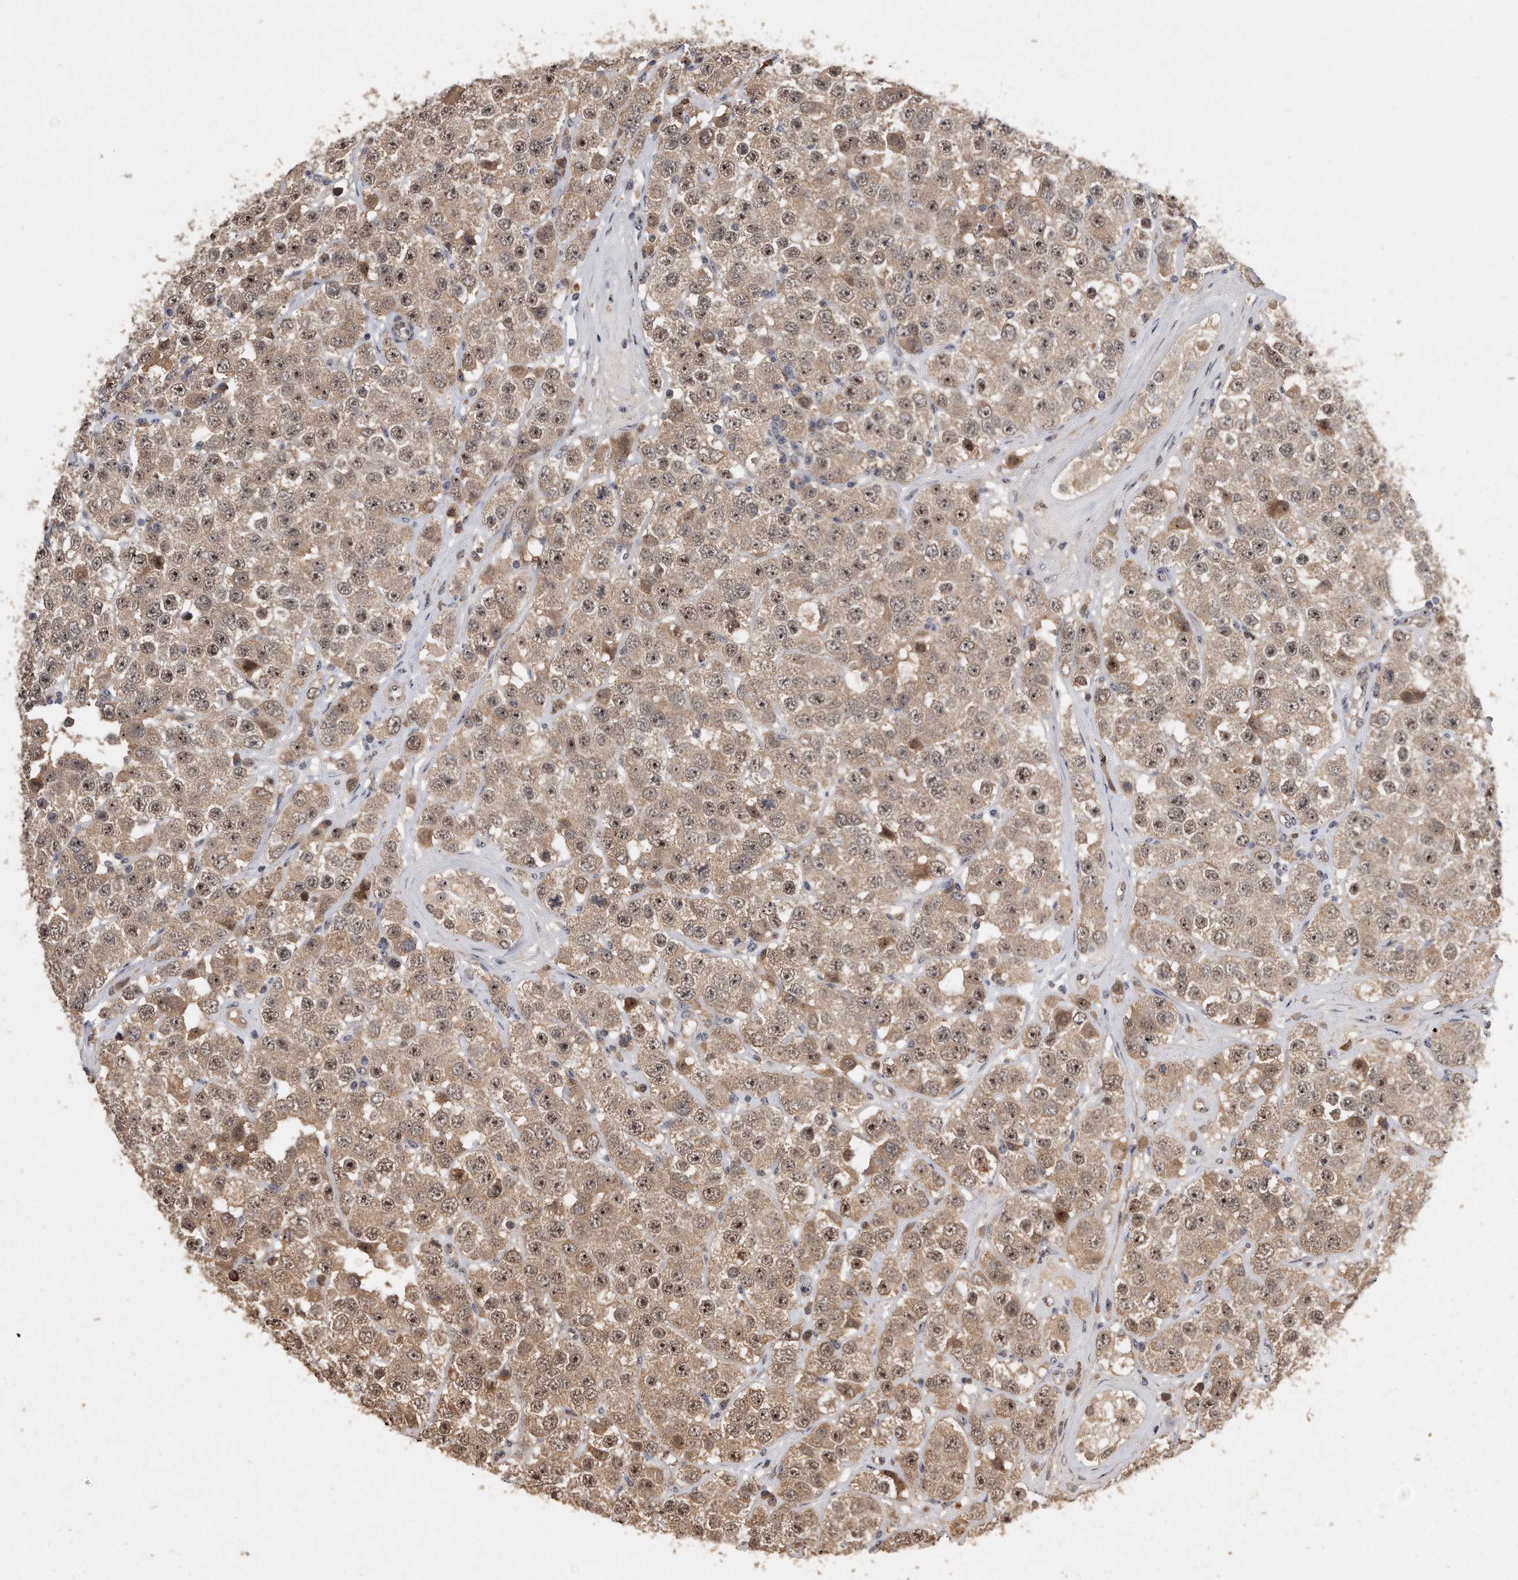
{"staining": {"intensity": "moderate", "quantity": ">75%", "location": "cytoplasmic/membranous,nuclear"}, "tissue": "testis cancer", "cell_type": "Tumor cells", "image_type": "cancer", "snomed": [{"axis": "morphology", "description": "Seminoma, NOS"}, {"axis": "topography", "description": "Testis"}], "caption": "Protein staining by IHC shows moderate cytoplasmic/membranous and nuclear expression in approximately >75% of tumor cells in testis seminoma.", "gene": "PELO", "patient": {"sex": "male", "age": 28}}